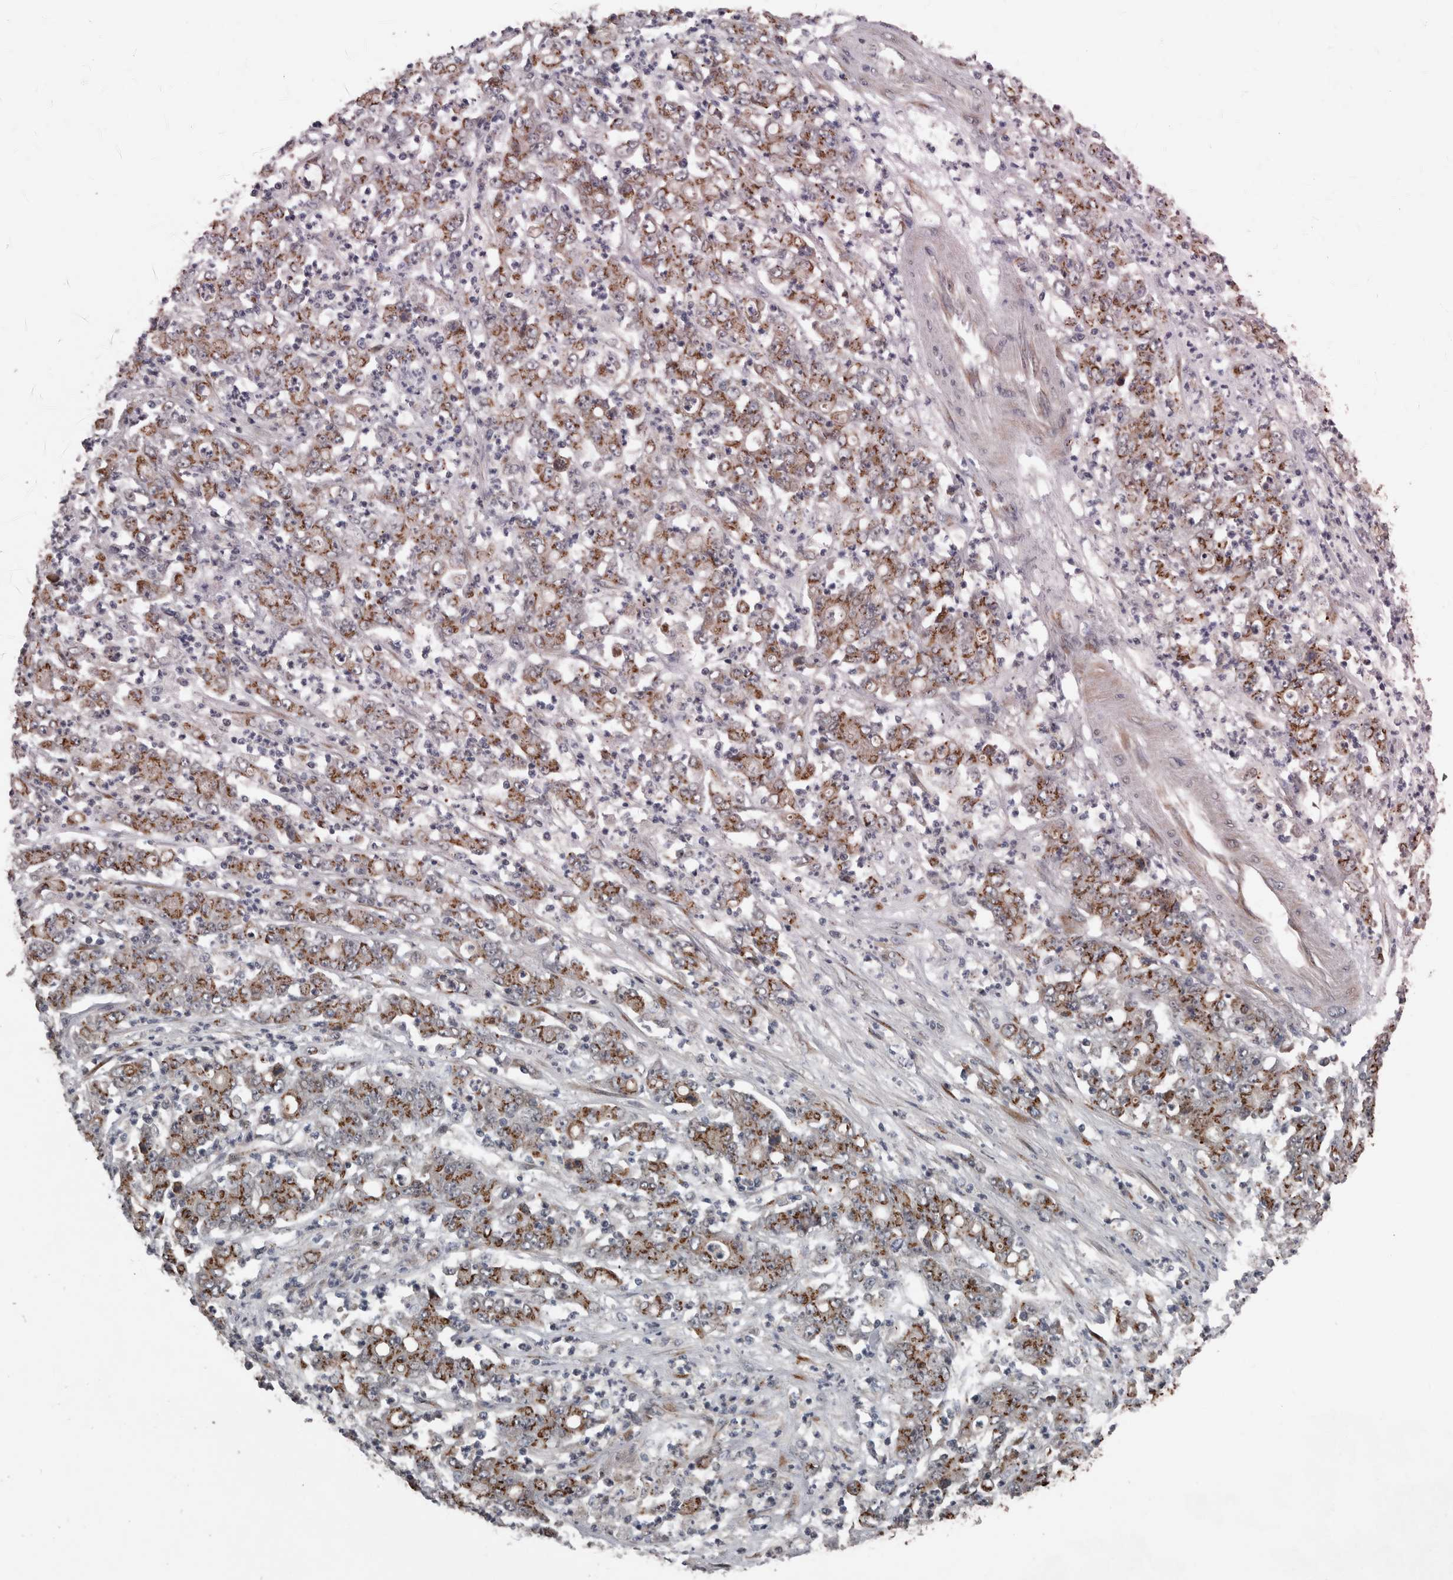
{"staining": {"intensity": "strong", "quantity": "25%-75%", "location": "cytoplasmic/membranous"}, "tissue": "stomach cancer", "cell_type": "Tumor cells", "image_type": "cancer", "snomed": [{"axis": "morphology", "description": "Adenocarcinoma, NOS"}, {"axis": "topography", "description": "Stomach, lower"}], "caption": "Immunohistochemistry staining of adenocarcinoma (stomach), which reveals high levels of strong cytoplasmic/membranous staining in about 25%-75% of tumor cells indicating strong cytoplasmic/membranous protein expression. The staining was performed using DAB (brown) for protein detection and nuclei were counterstained in hematoxylin (blue).", "gene": "ZNF345", "patient": {"sex": "female", "age": 71}}